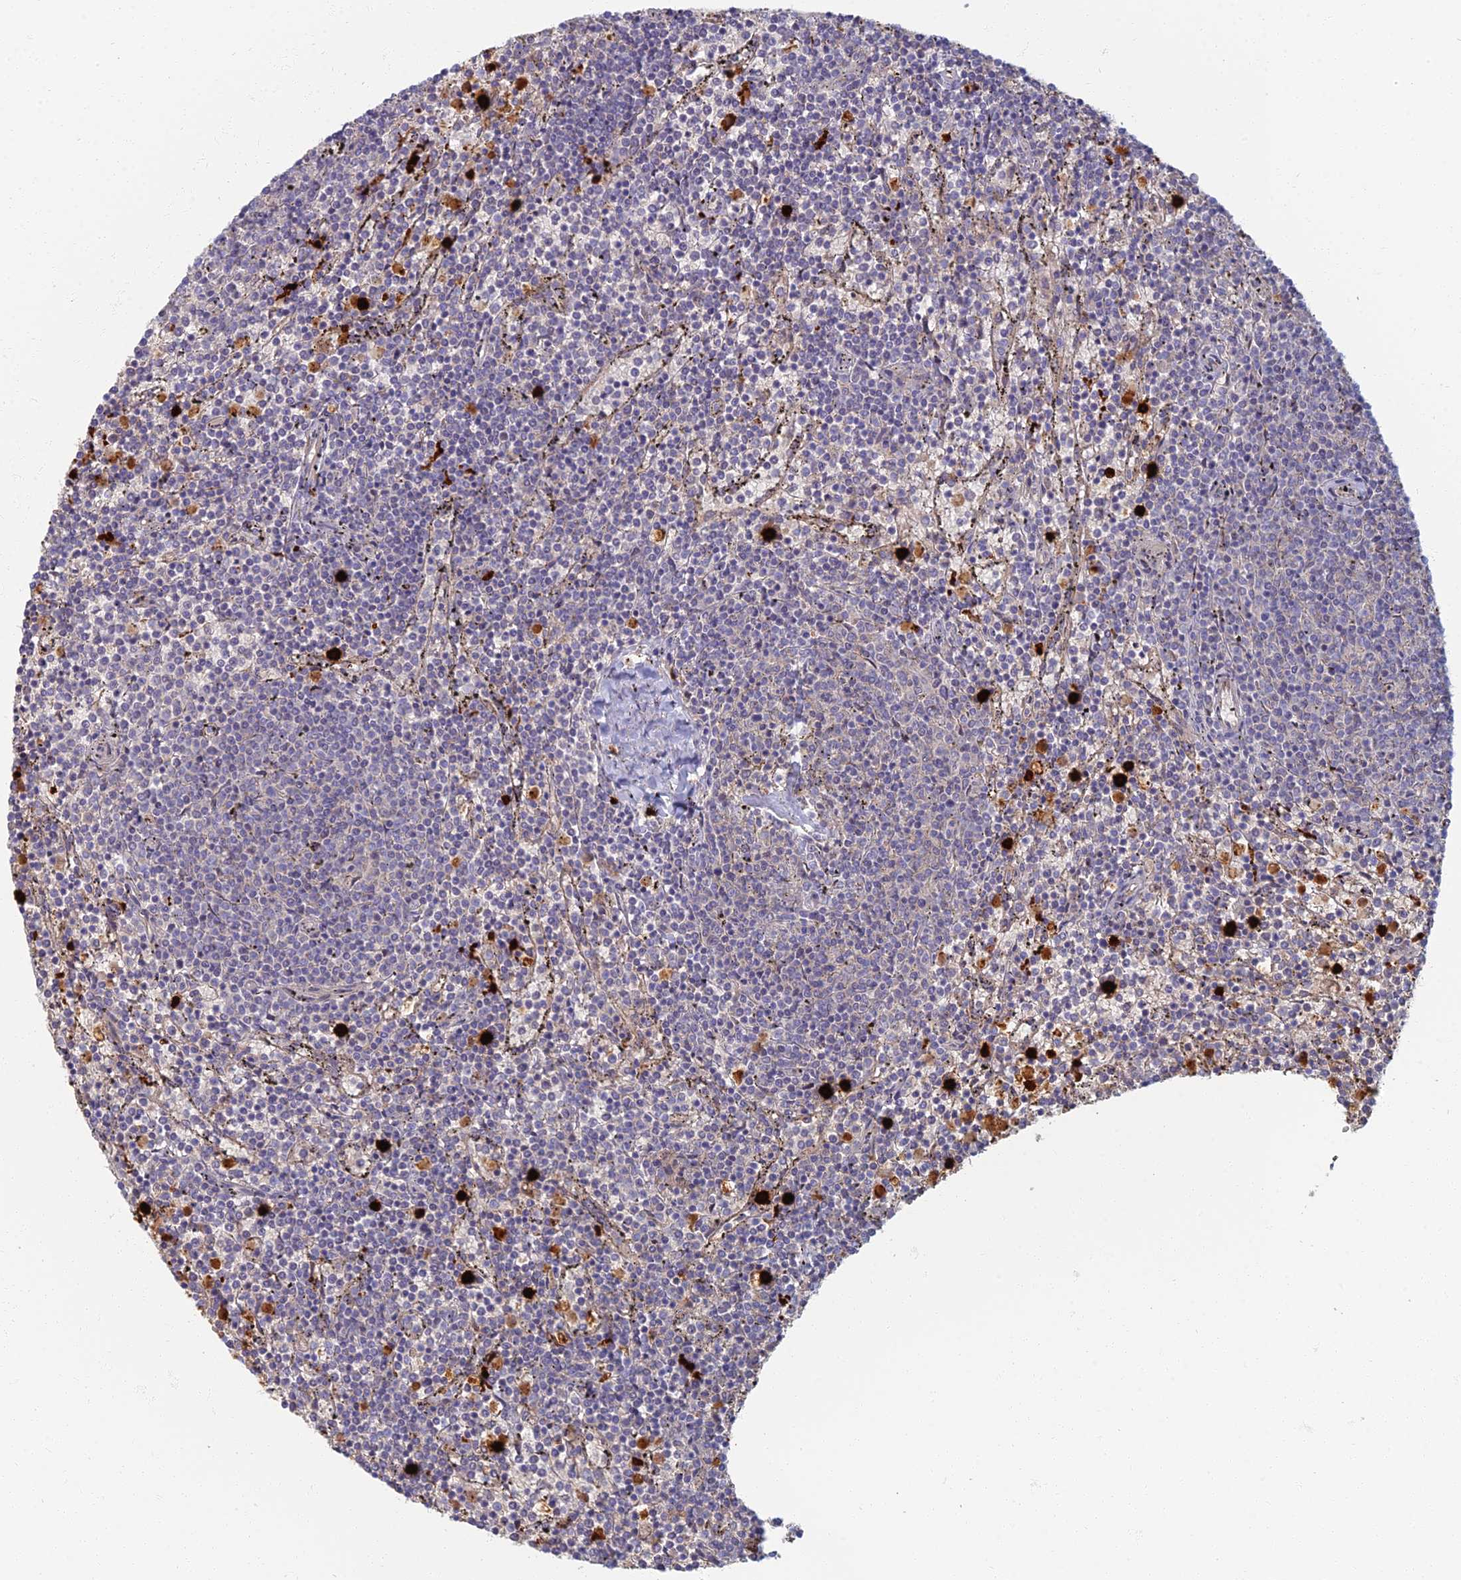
{"staining": {"intensity": "negative", "quantity": "none", "location": "none"}, "tissue": "lymphoma", "cell_type": "Tumor cells", "image_type": "cancer", "snomed": [{"axis": "morphology", "description": "Malignant lymphoma, non-Hodgkin's type, Low grade"}, {"axis": "topography", "description": "Spleen"}], "caption": "An immunohistochemistry histopathology image of lymphoma is shown. There is no staining in tumor cells of lymphoma. (DAB IHC visualized using brightfield microscopy, high magnification).", "gene": "PROX2", "patient": {"sex": "female", "age": 50}}